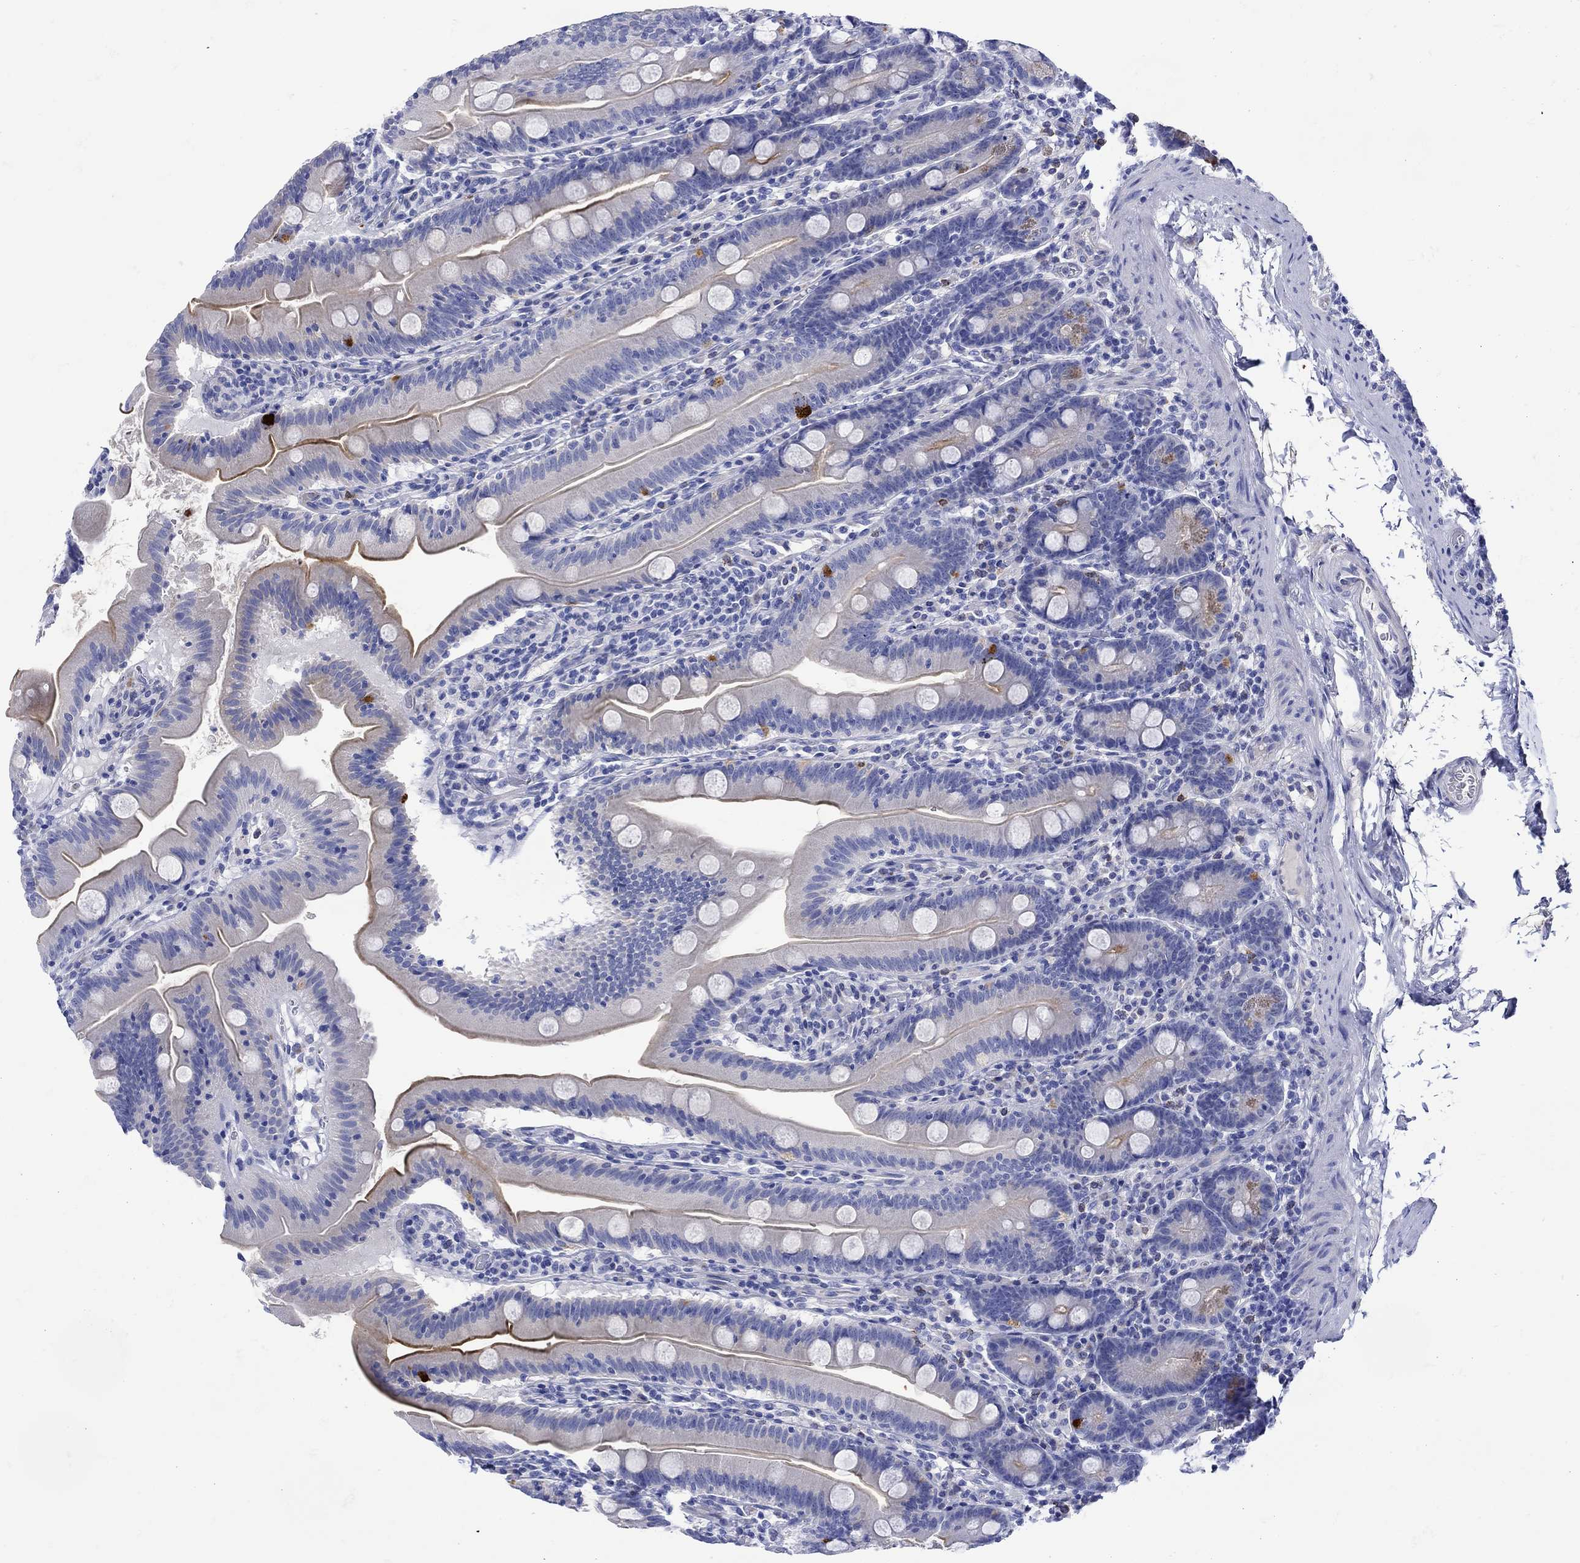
{"staining": {"intensity": "moderate", "quantity": "<25%", "location": "cytoplasmic/membranous"}, "tissue": "small intestine", "cell_type": "Glandular cells", "image_type": "normal", "snomed": [{"axis": "morphology", "description": "Normal tissue, NOS"}, {"axis": "topography", "description": "Small intestine"}], "caption": "This is a photomicrograph of immunohistochemistry staining of normal small intestine, which shows moderate positivity in the cytoplasmic/membranous of glandular cells.", "gene": "ANKMY1", "patient": {"sex": "male", "age": 37}}